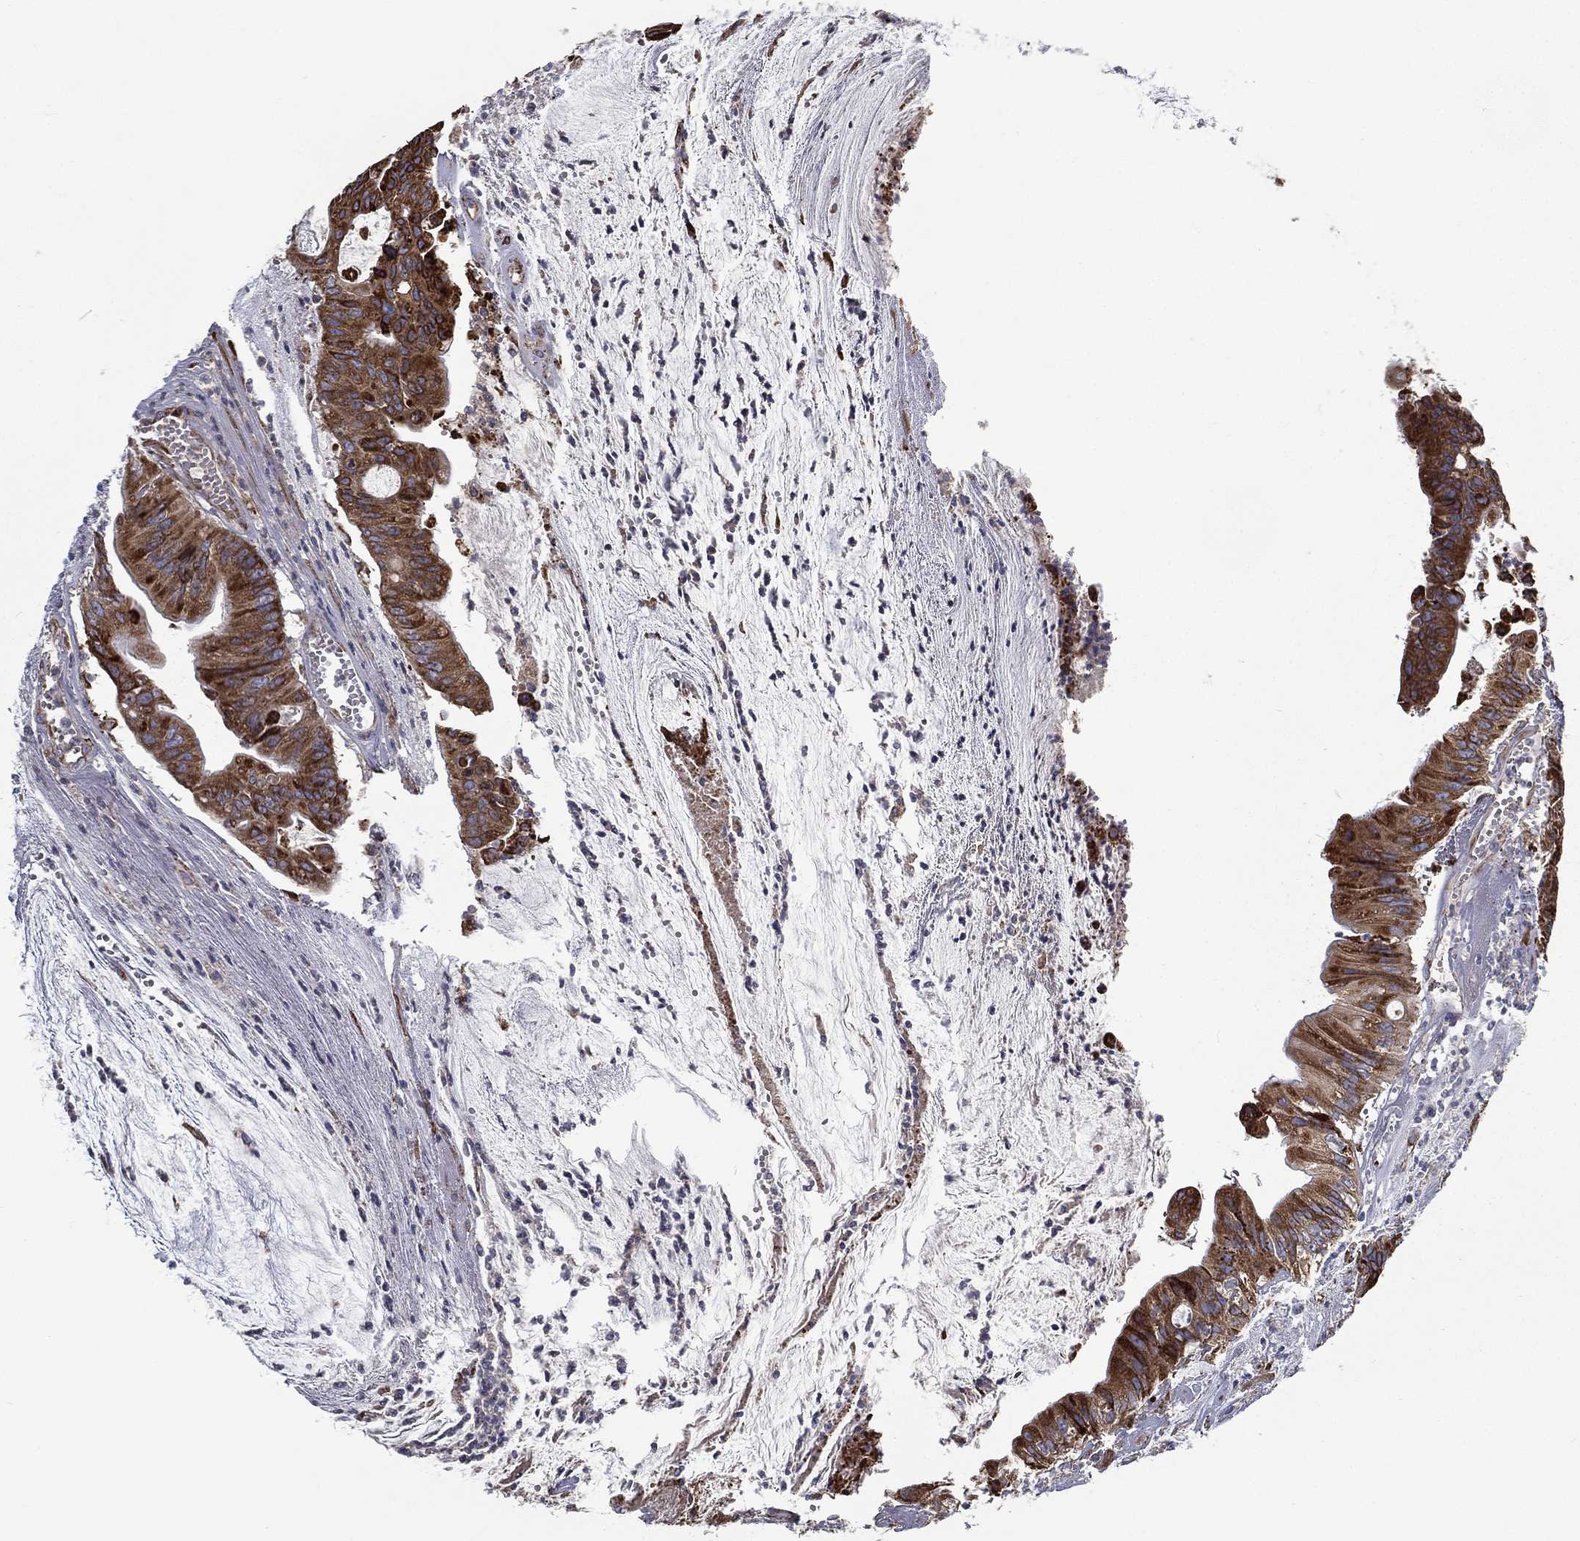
{"staining": {"intensity": "strong", "quantity": ">75%", "location": "cytoplasmic/membranous"}, "tissue": "colorectal cancer", "cell_type": "Tumor cells", "image_type": "cancer", "snomed": [{"axis": "morphology", "description": "Adenocarcinoma, NOS"}, {"axis": "topography", "description": "Colon"}], "caption": "The image reveals immunohistochemical staining of adenocarcinoma (colorectal). There is strong cytoplasmic/membranous positivity is appreciated in about >75% of tumor cells.", "gene": "MT-CYB", "patient": {"sex": "female", "age": 69}}